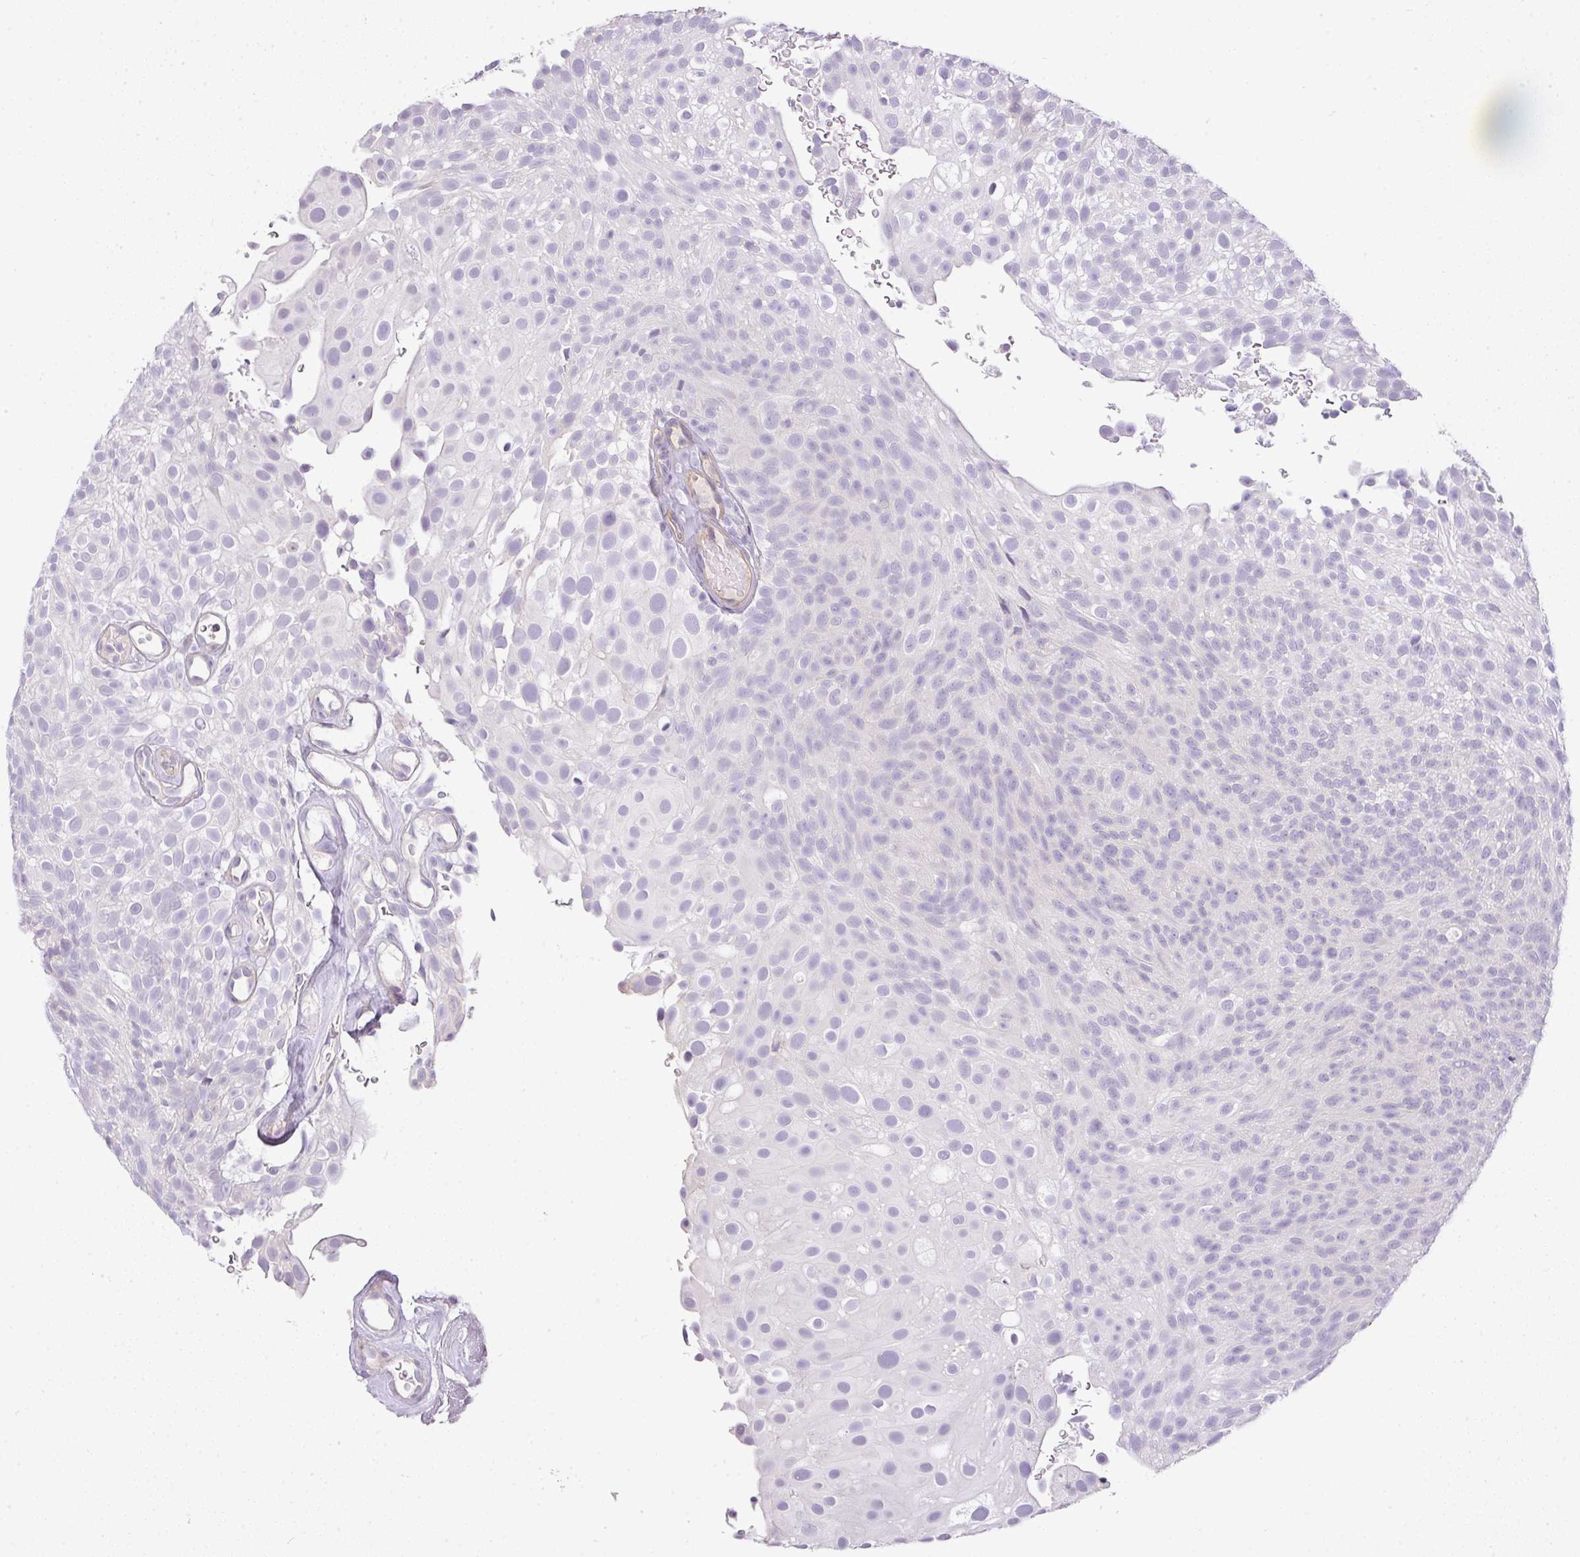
{"staining": {"intensity": "negative", "quantity": "none", "location": "none"}, "tissue": "urothelial cancer", "cell_type": "Tumor cells", "image_type": "cancer", "snomed": [{"axis": "morphology", "description": "Urothelial carcinoma, Low grade"}, {"axis": "topography", "description": "Urinary bladder"}], "caption": "This photomicrograph is of urothelial cancer stained with immunohistochemistry to label a protein in brown with the nuclei are counter-stained blue. There is no expression in tumor cells.", "gene": "RAX2", "patient": {"sex": "male", "age": 78}}